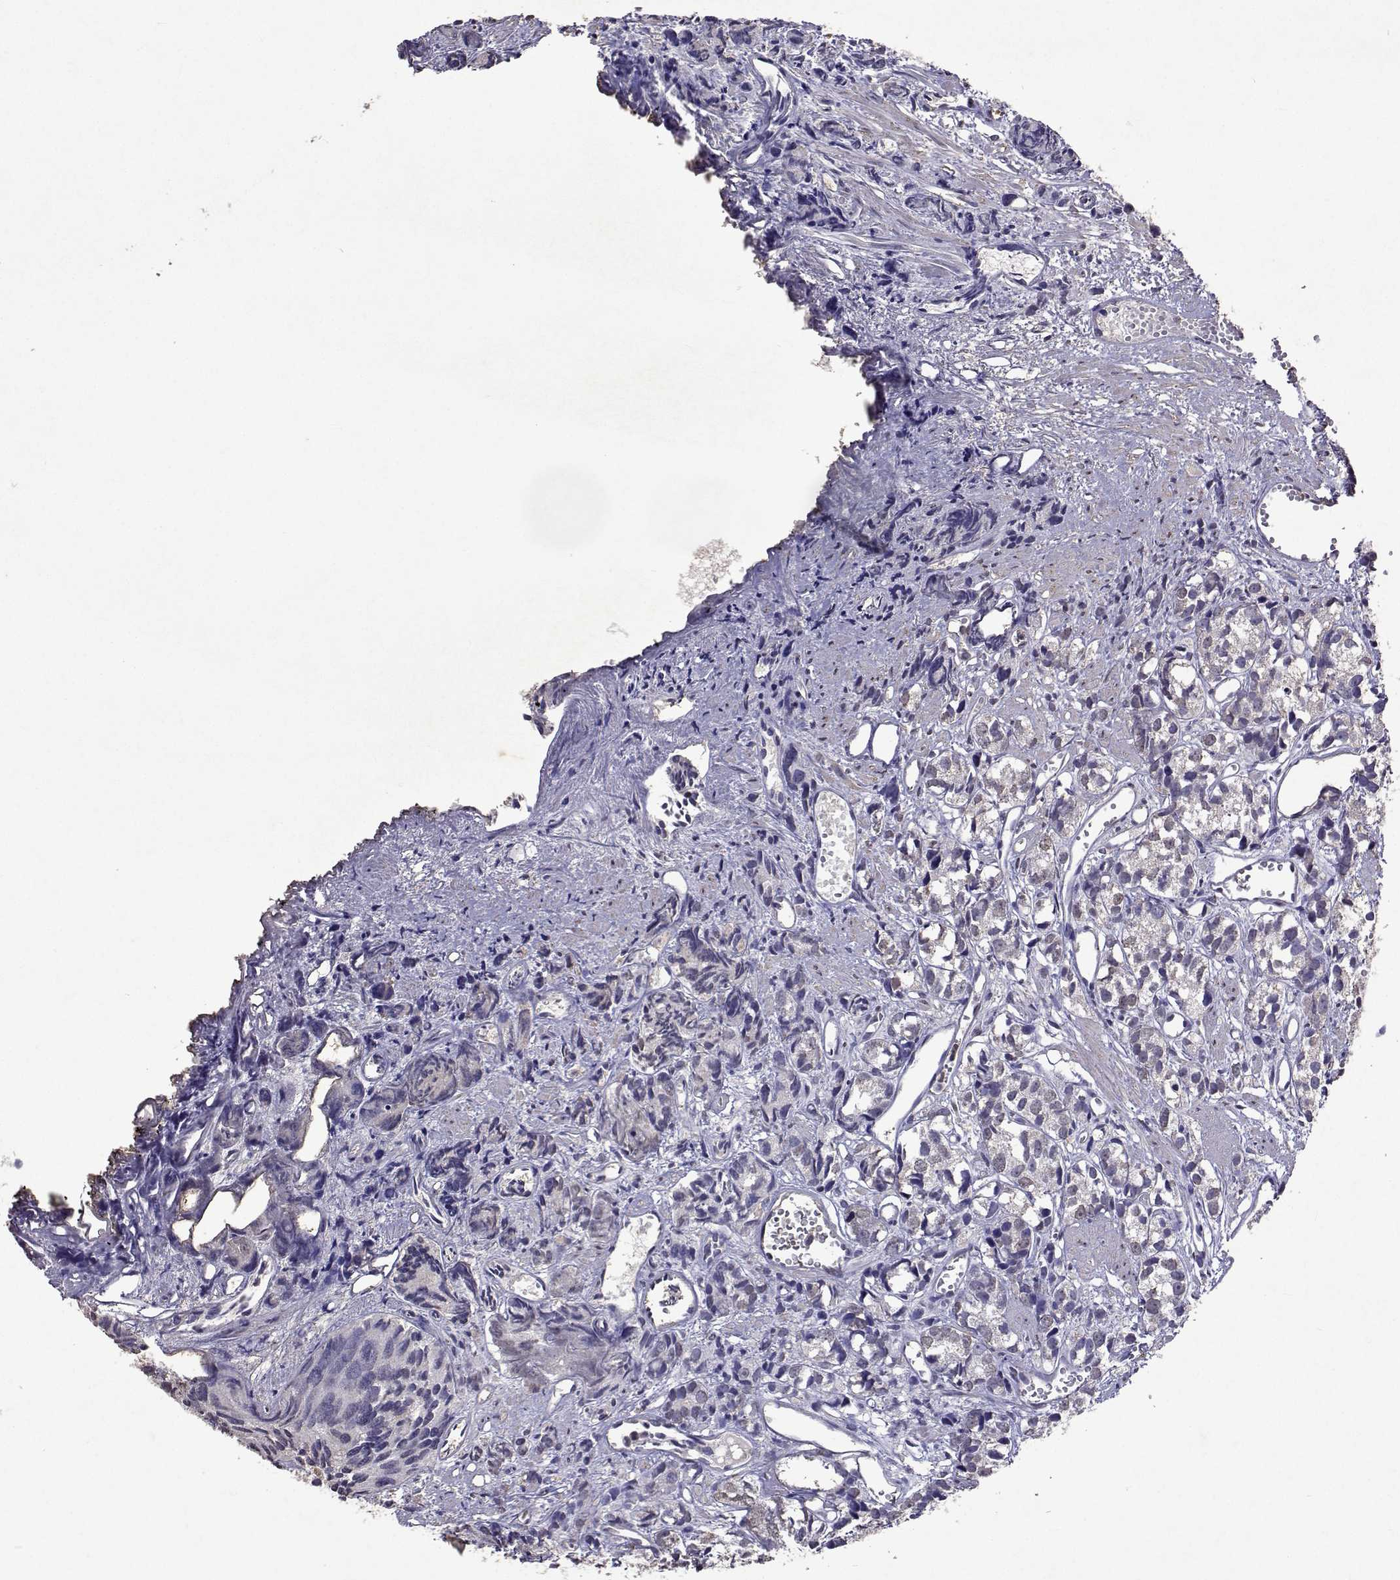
{"staining": {"intensity": "negative", "quantity": "none", "location": "none"}, "tissue": "prostate cancer", "cell_type": "Tumor cells", "image_type": "cancer", "snomed": [{"axis": "morphology", "description": "Adenocarcinoma, High grade"}, {"axis": "topography", "description": "Prostate"}], "caption": "This is a histopathology image of IHC staining of prostate cancer, which shows no positivity in tumor cells.", "gene": "APAF1", "patient": {"sex": "male", "age": 77}}